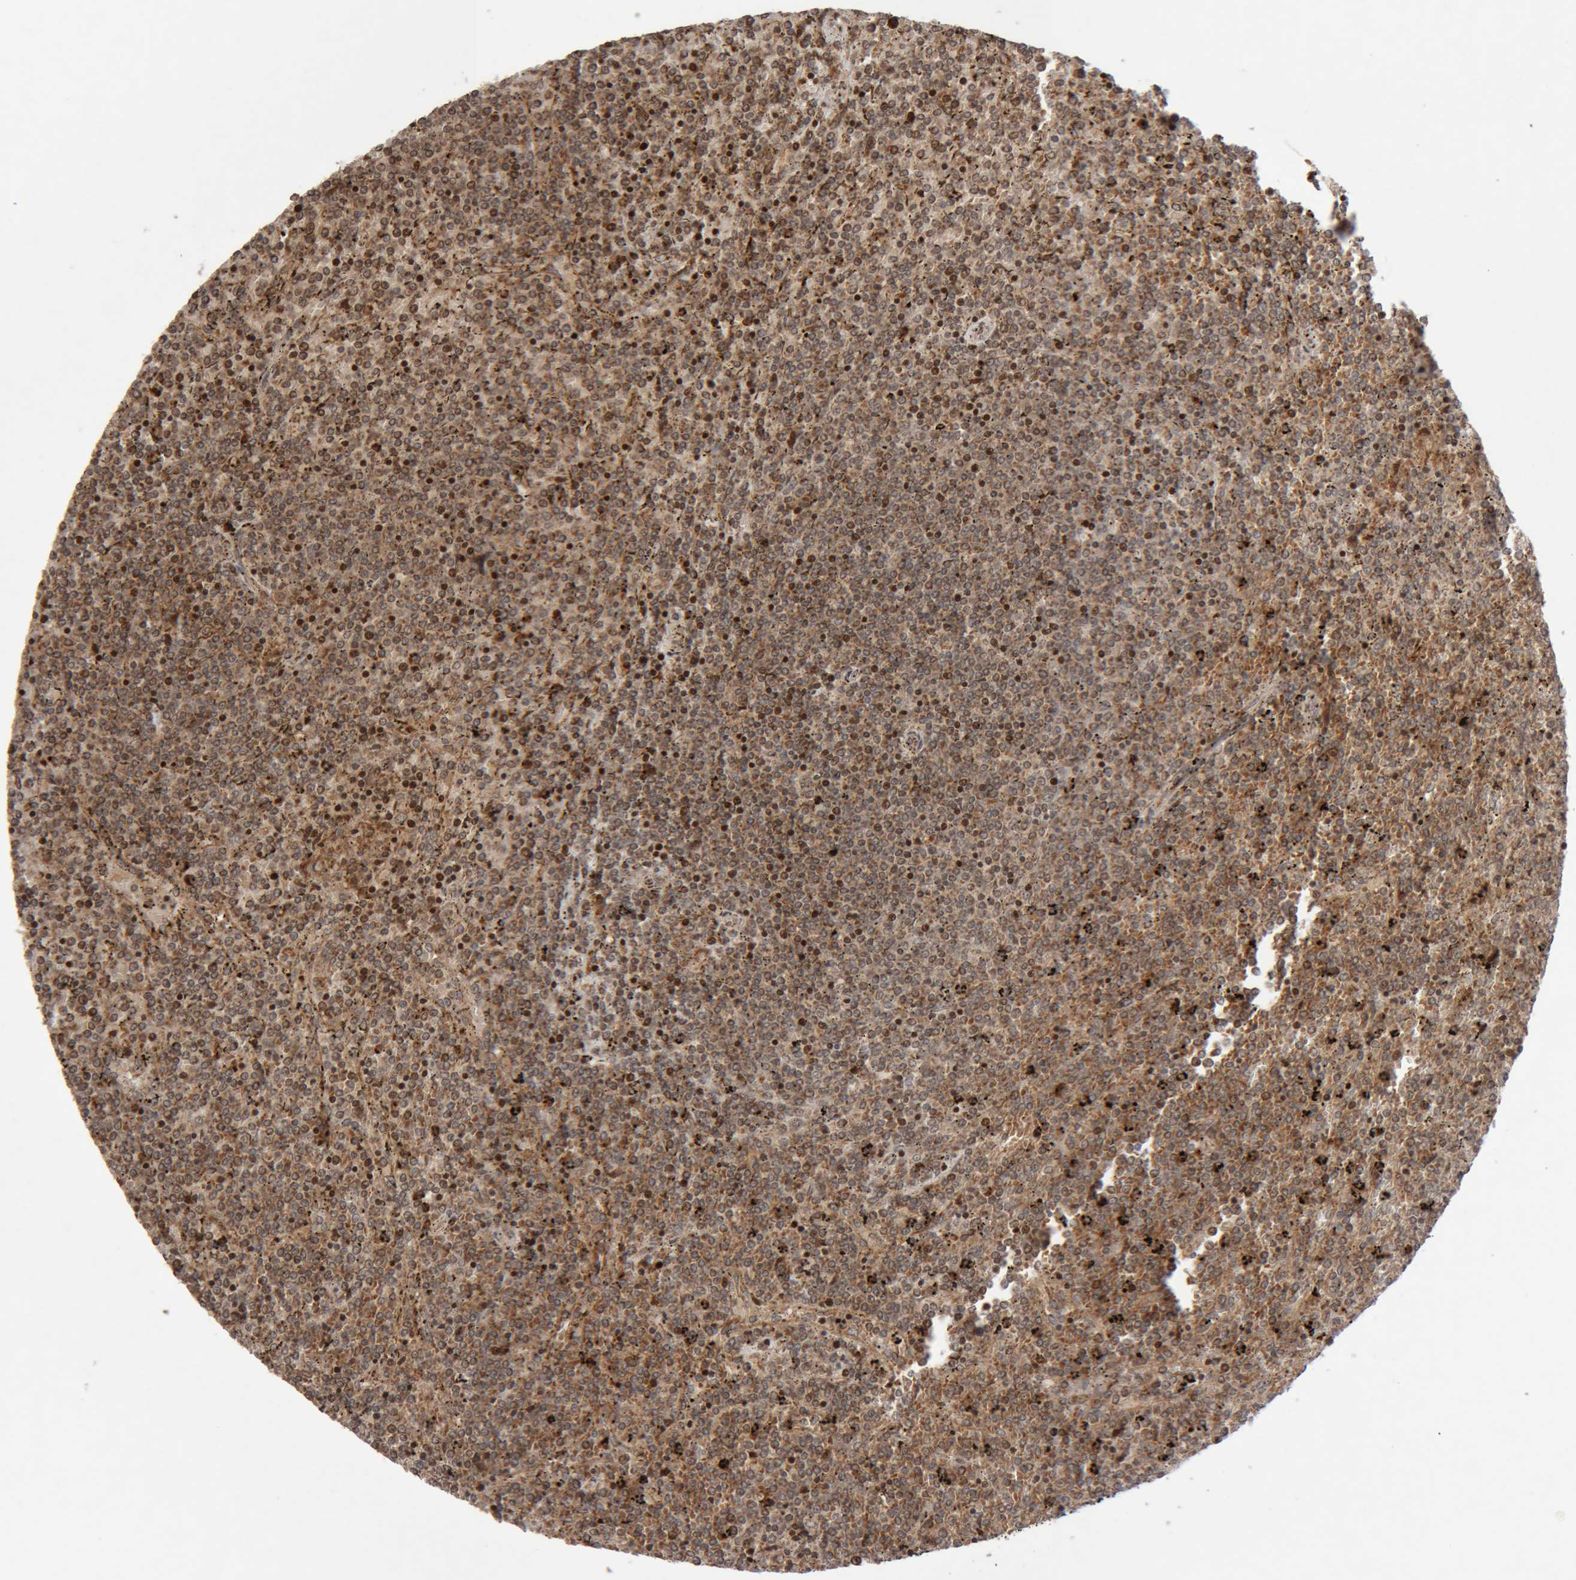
{"staining": {"intensity": "moderate", "quantity": ">75%", "location": "cytoplasmic/membranous"}, "tissue": "lymphoma", "cell_type": "Tumor cells", "image_type": "cancer", "snomed": [{"axis": "morphology", "description": "Malignant lymphoma, non-Hodgkin's type, Low grade"}, {"axis": "topography", "description": "Spleen"}], "caption": "Low-grade malignant lymphoma, non-Hodgkin's type tissue displays moderate cytoplasmic/membranous positivity in approximately >75% of tumor cells, visualized by immunohistochemistry.", "gene": "KIF21B", "patient": {"sex": "female", "age": 19}}